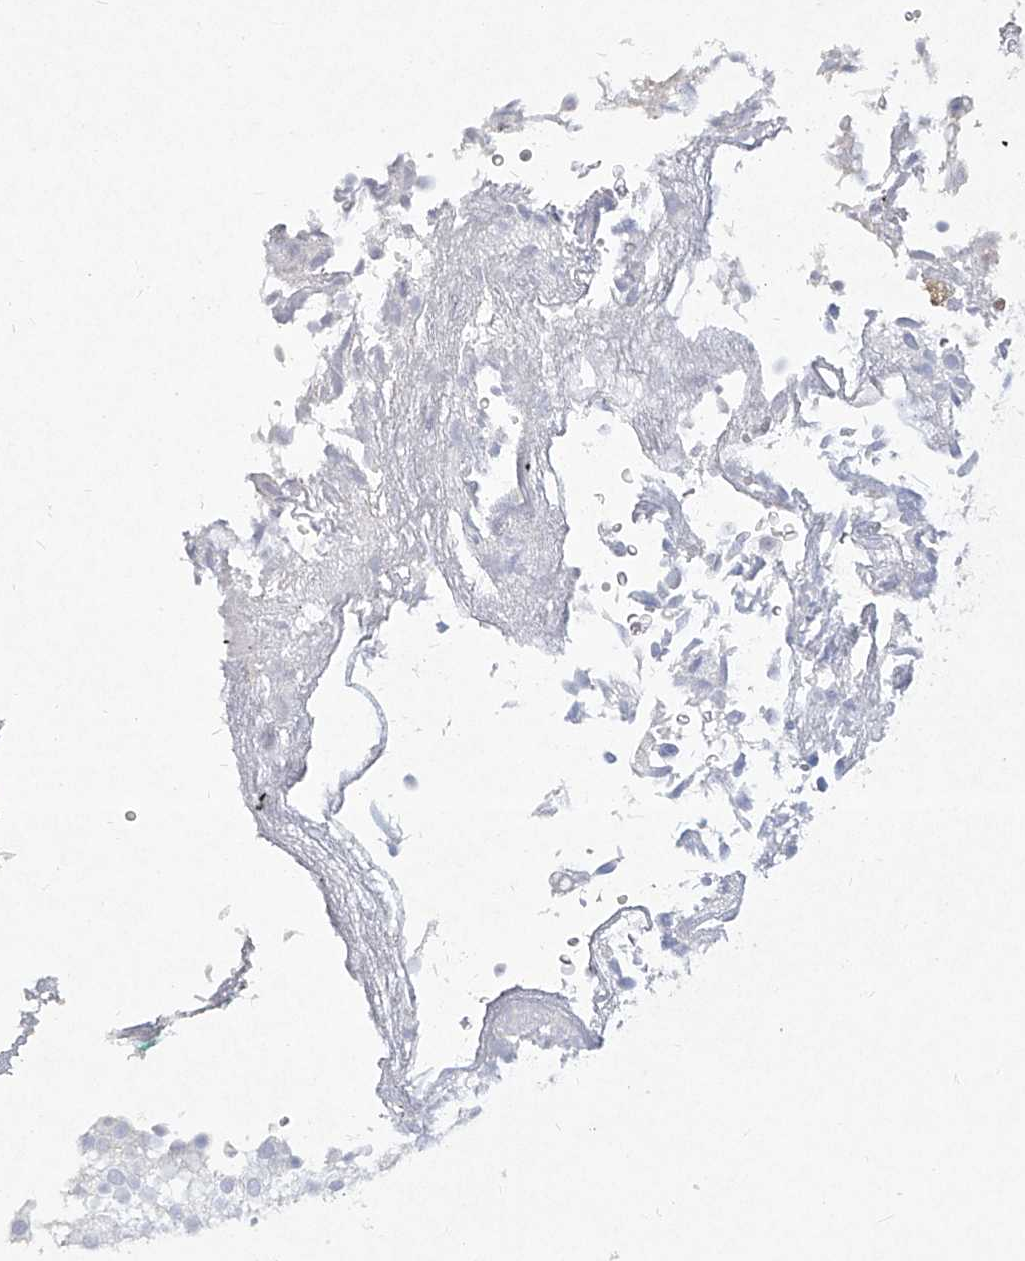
{"staining": {"intensity": "negative", "quantity": "none", "location": "none"}, "tissue": "urothelial cancer", "cell_type": "Tumor cells", "image_type": "cancer", "snomed": [{"axis": "morphology", "description": "Urothelial carcinoma, Low grade"}, {"axis": "topography", "description": "Urinary bladder"}], "caption": "Immunohistochemistry image of urothelial cancer stained for a protein (brown), which demonstrates no staining in tumor cells.", "gene": "CD209", "patient": {"sex": "male", "age": 78}}